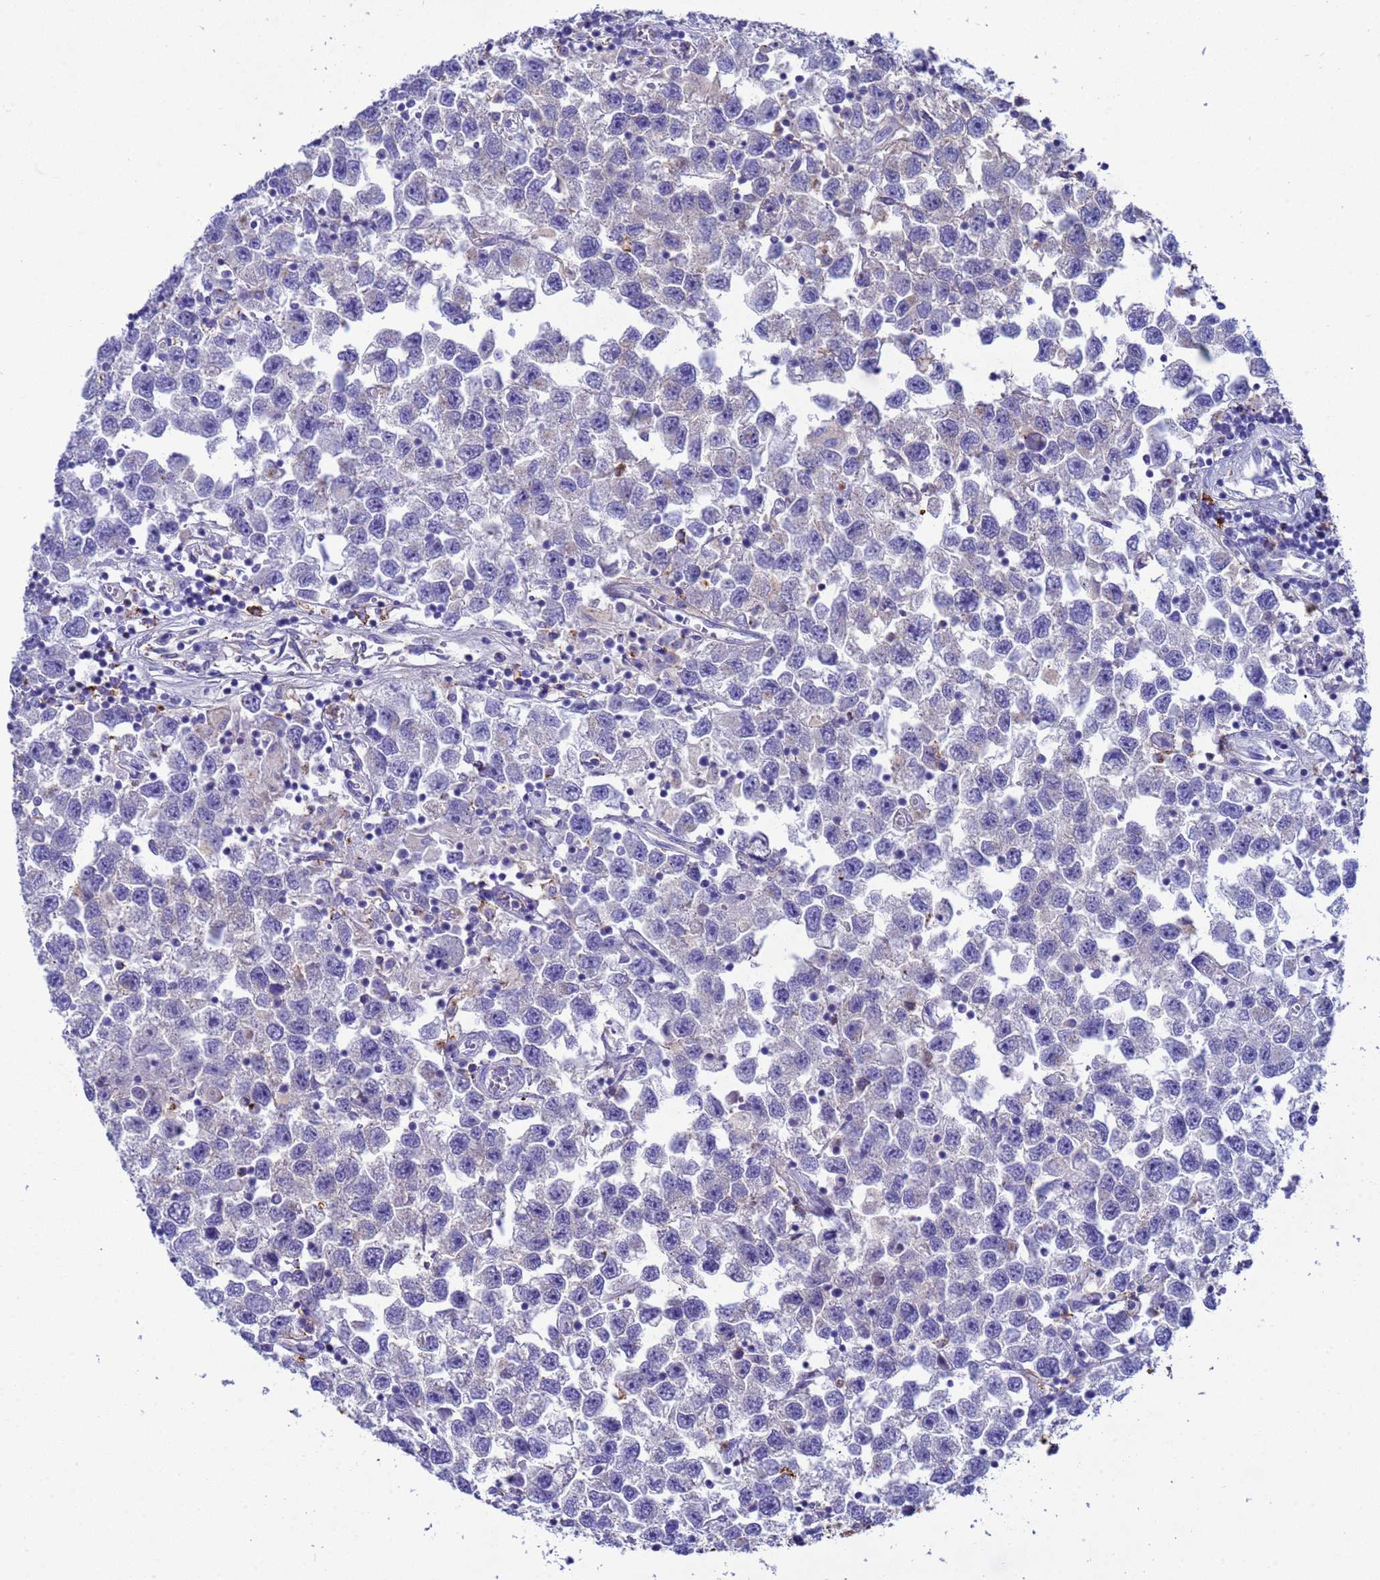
{"staining": {"intensity": "negative", "quantity": "none", "location": "none"}, "tissue": "testis cancer", "cell_type": "Tumor cells", "image_type": "cancer", "snomed": [{"axis": "morphology", "description": "Seminoma, NOS"}, {"axis": "topography", "description": "Testis"}], "caption": "Immunohistochemistry of human seminoma (testis) demonstrates no staining in tumor cells.", "gene": "H1-7", "patient": {"sex": "male", "age": 26}}